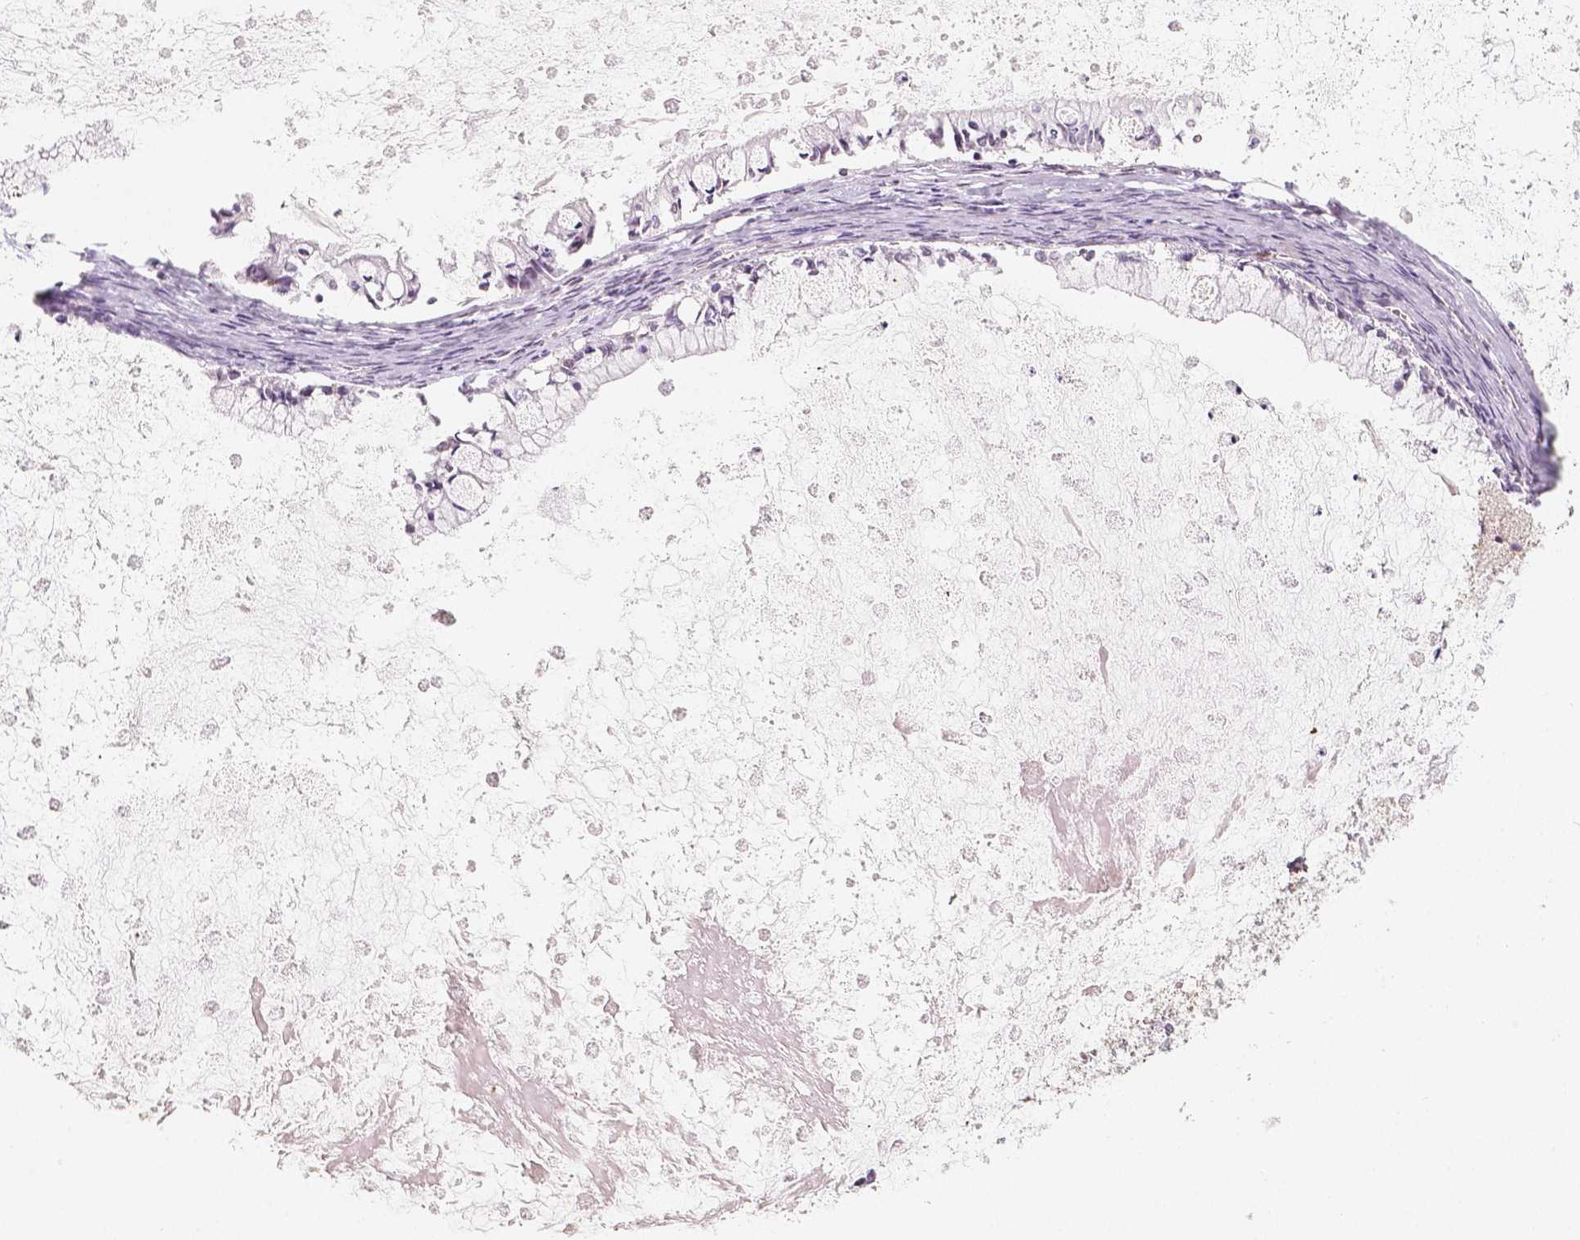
{"staining": {"intensity": "negative", "quantity": "none", "location": "none"}, "tissue": "ovarian cancer", "cell_type": "Tumor cells", "image_type": "cancer", "snomed": [{"axis": "morphology", "description": "Cystadenocarcinoma, mucinous, NOS"}, {"axis": "topography", "description": "Ovary"}], "caption": "Immunohistochemical staining of ovarian cancer reveals no significant positivity in tumor cells.", "gene": "KDM5B", "patient": {"sex": "female", "age": 67}}